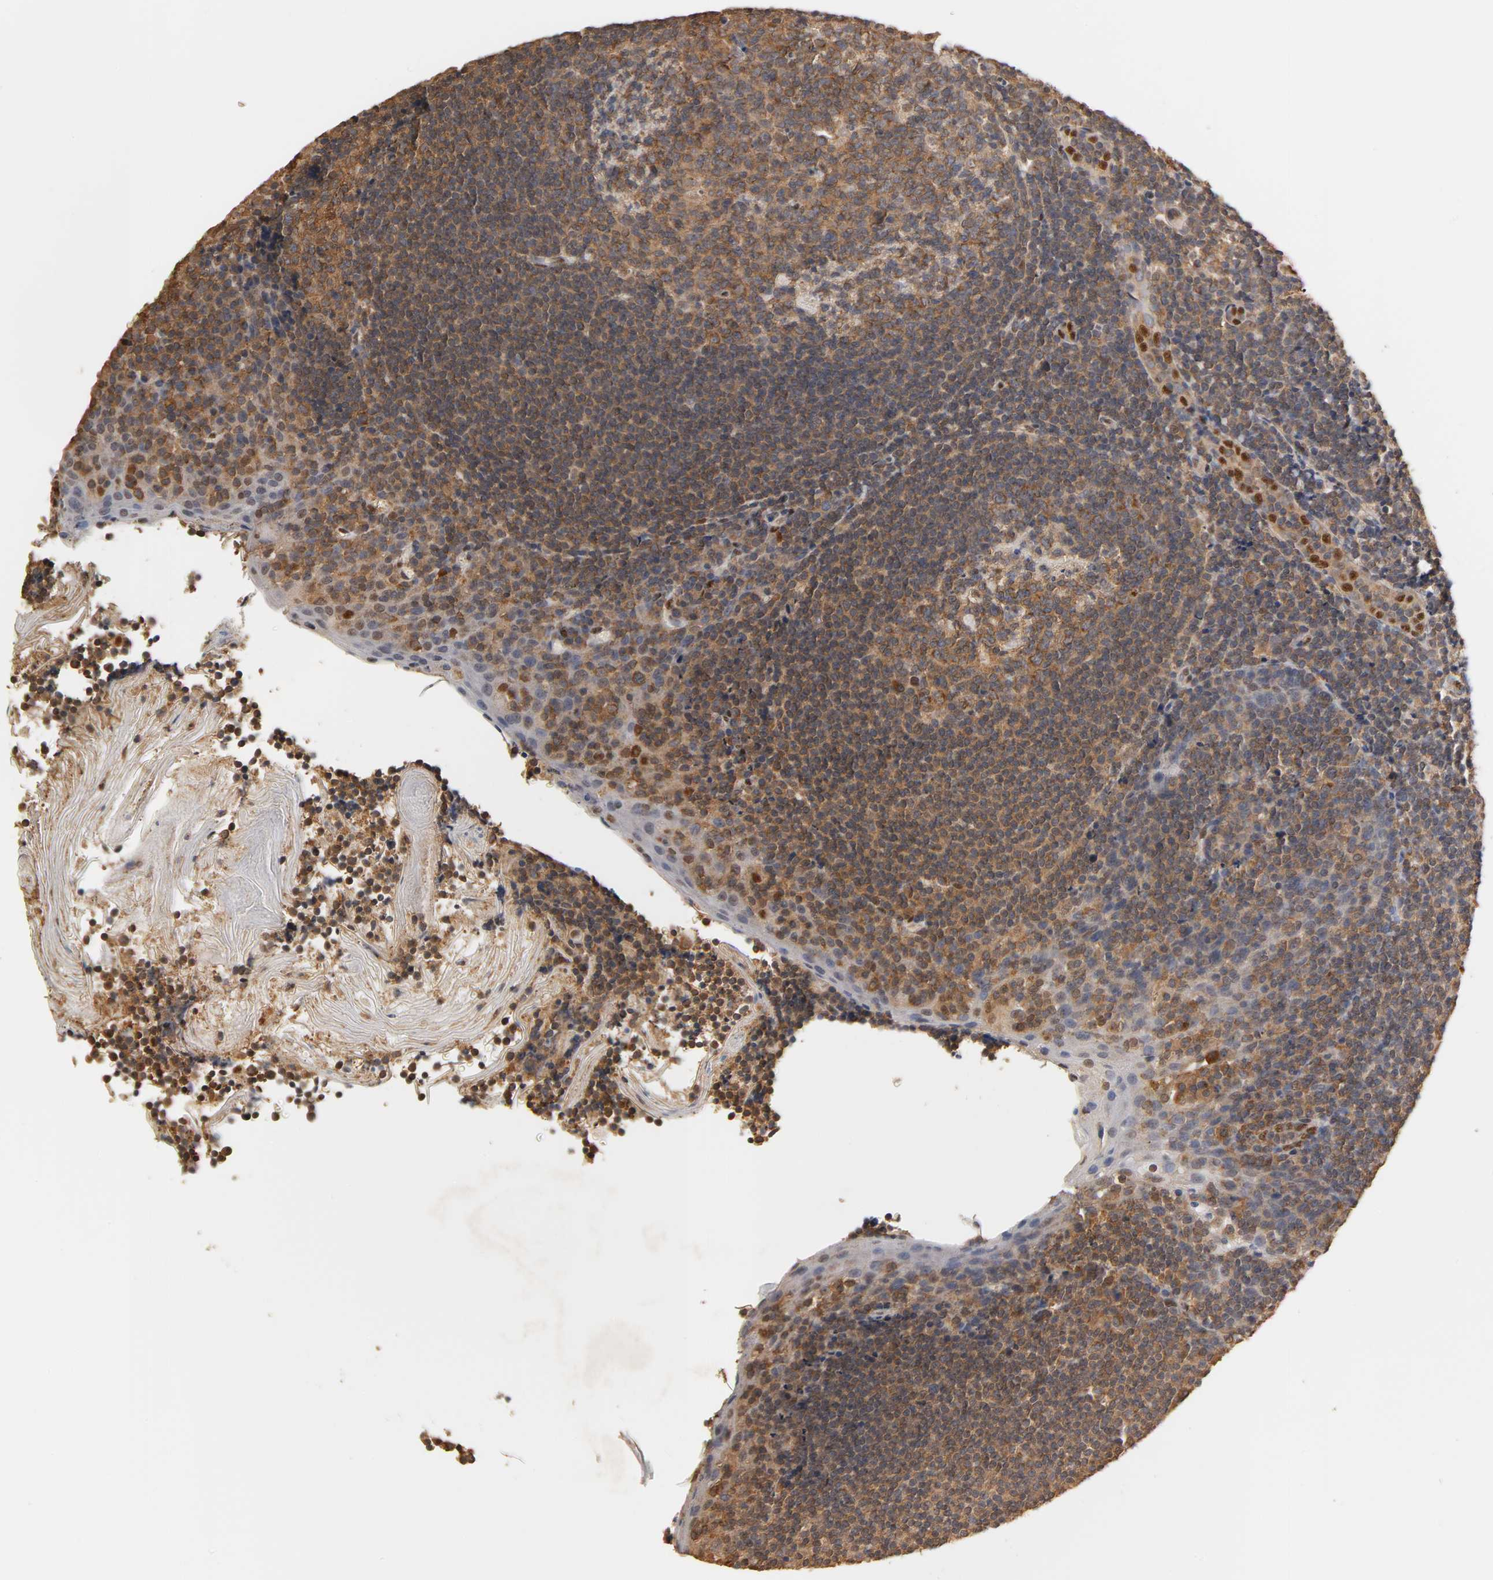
{"staining": {"intensity": "strong", "quantity": ">75%", "location": "cytoplasmic/membranous"}, "tissue": "tonsil", "cell_type": "Germinal center cells", "image_type": "normal", "snomed": [{"axis": "morphology", "description": "Normal tissue, NOS"}, {"axis": "topography", "description": "Tonsil"}], "caption": "Immunohistochemistry (DAB (3,3'-diaminobenzidine)) staining of benign tonsil reveals strong cytoplasmic/membranous protein expression in approximately >75% of germinal center cells.", "gene": "PKN1", "patient": {"sex": "male", "age": 31}}